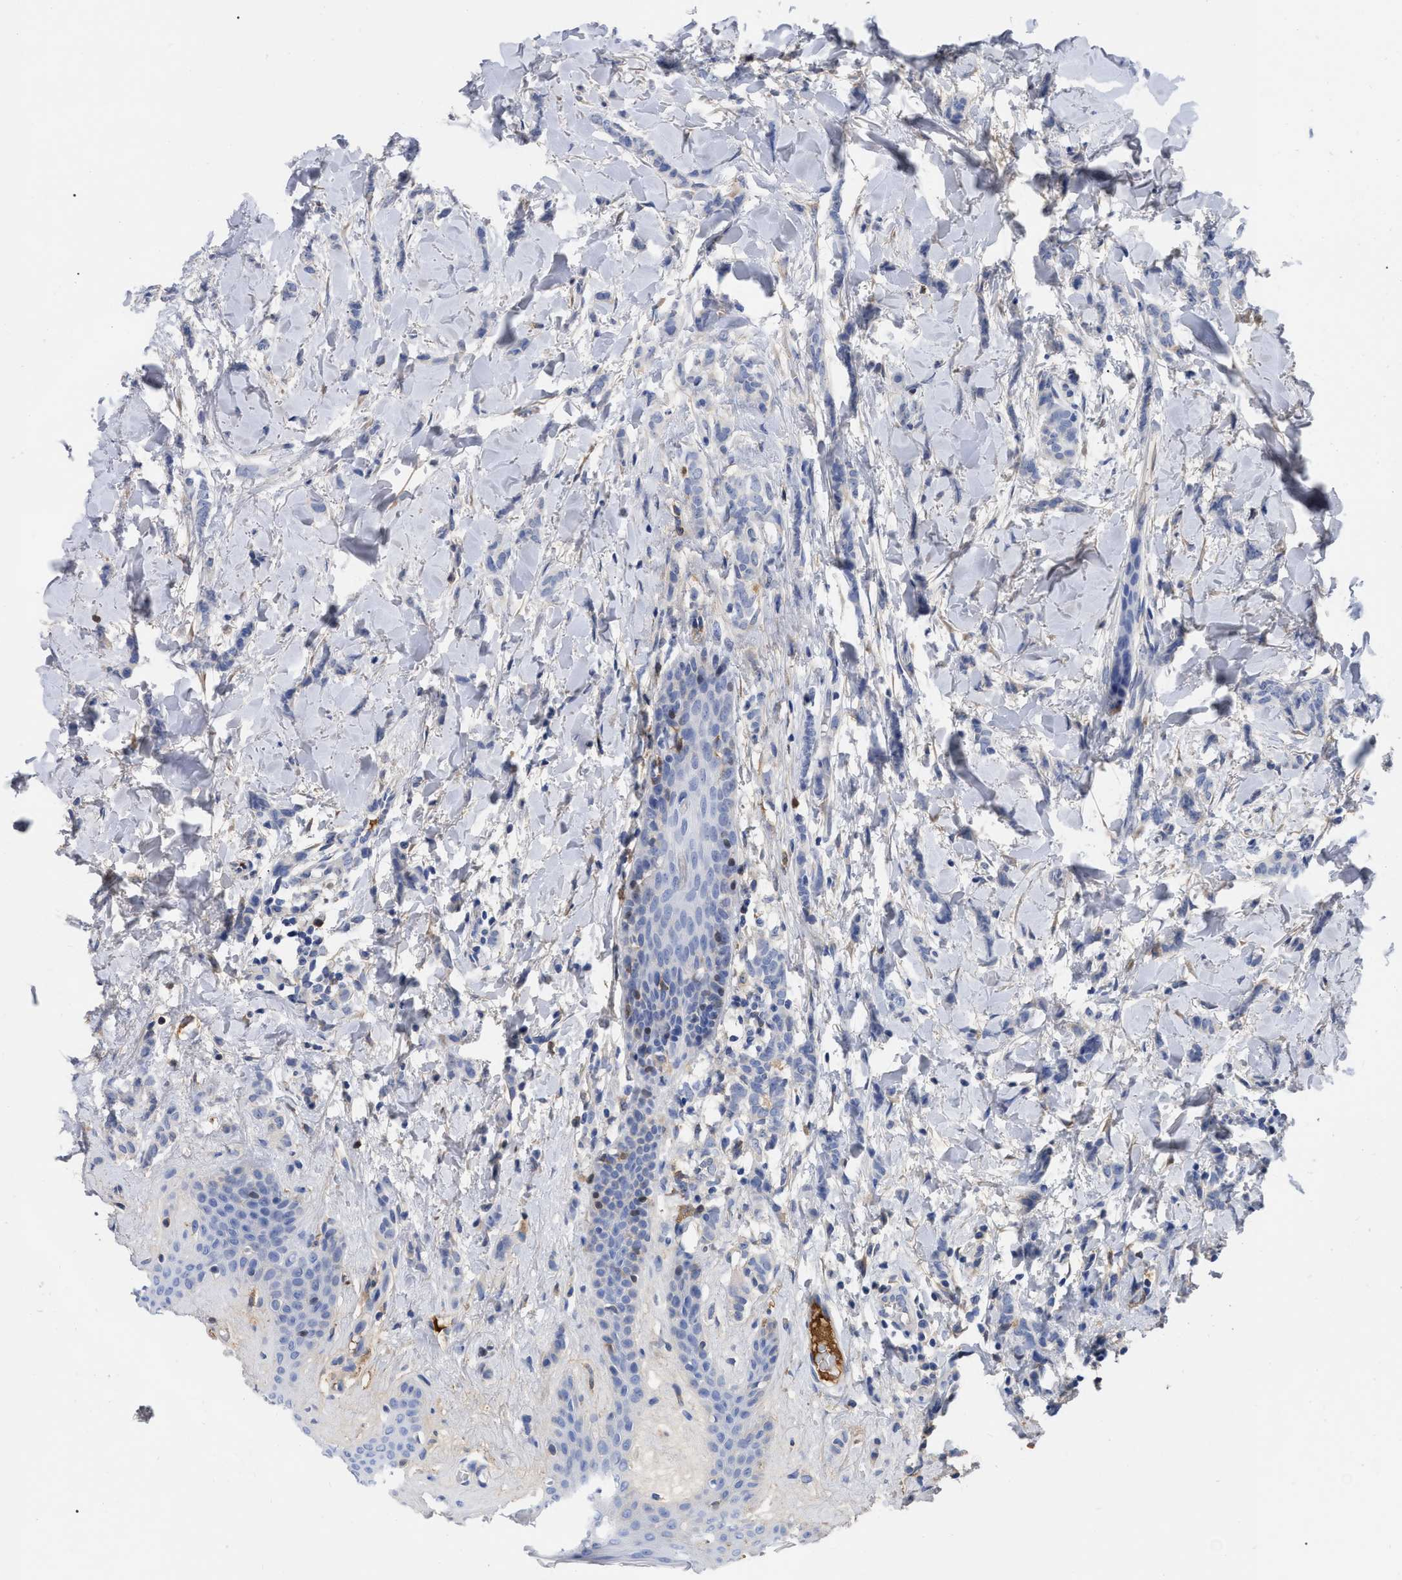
{"staining": {"intensity": "negative", "quantity": "none", "location": "none"}, "tissue": "breast cancer", "cell_type": "Tumor cells", "image_type": "cancer", "snomed": [{"axis": "morphology", "description": "Lobular carcinoma"}, {"axis": "topography", "description": "Skin"}, {"axis": "topography", "description": "Breast"}], "caption": "Histopathology image shows no significant protein expression in tumor cells of breast cancer (lobular carcinoma). The staining was performed using DAB (3,3'-diaminobenzidine) to visualize the protein expression in brown, while the nuclei were stained in blue with hematoxylin (Magnification: 20x).", "gene": "IGHV5-51", "patient": {"sex": "female", "age": 46}}